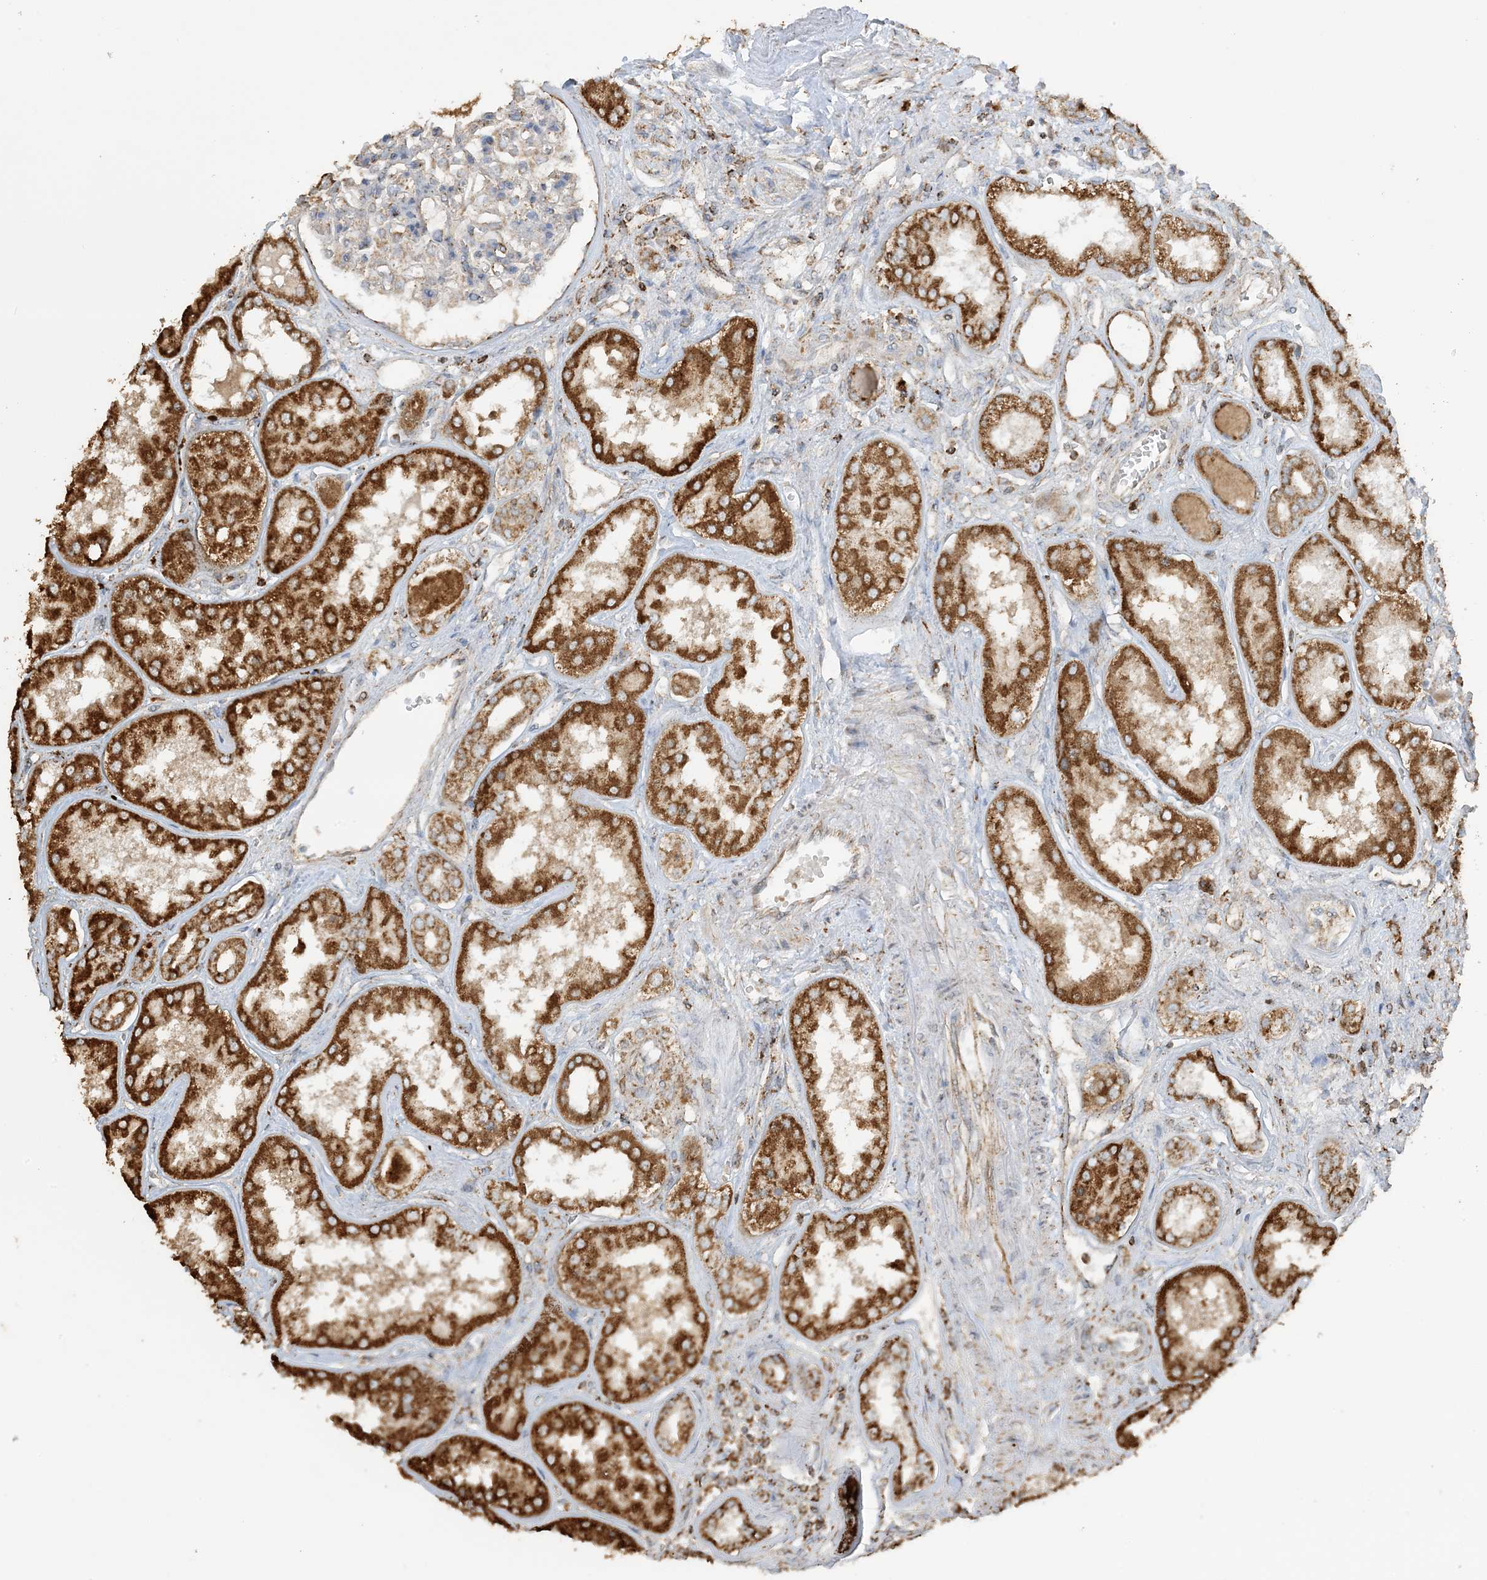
{"staining": {"intensity": "moderate", "quantity": "<25%", "location": "cytoplasmic/membranous"}, "tissue": "kidney", "cell_type": "Cells in glomeruli", "image_type": "normal", "snomed": [{"axis": "morphology", "description": "Normal tissue, NOS"}, {"axis": "topography", "description": "Kidney"}], "caption": "Human kidney stained for a protein (brown) demonstrates moderate cytoplasmic/membranous positive expression in approximately <25% of cells in glomeruli.", "gene": "AGA", "patient": {"sex": "female", "age": 56}}